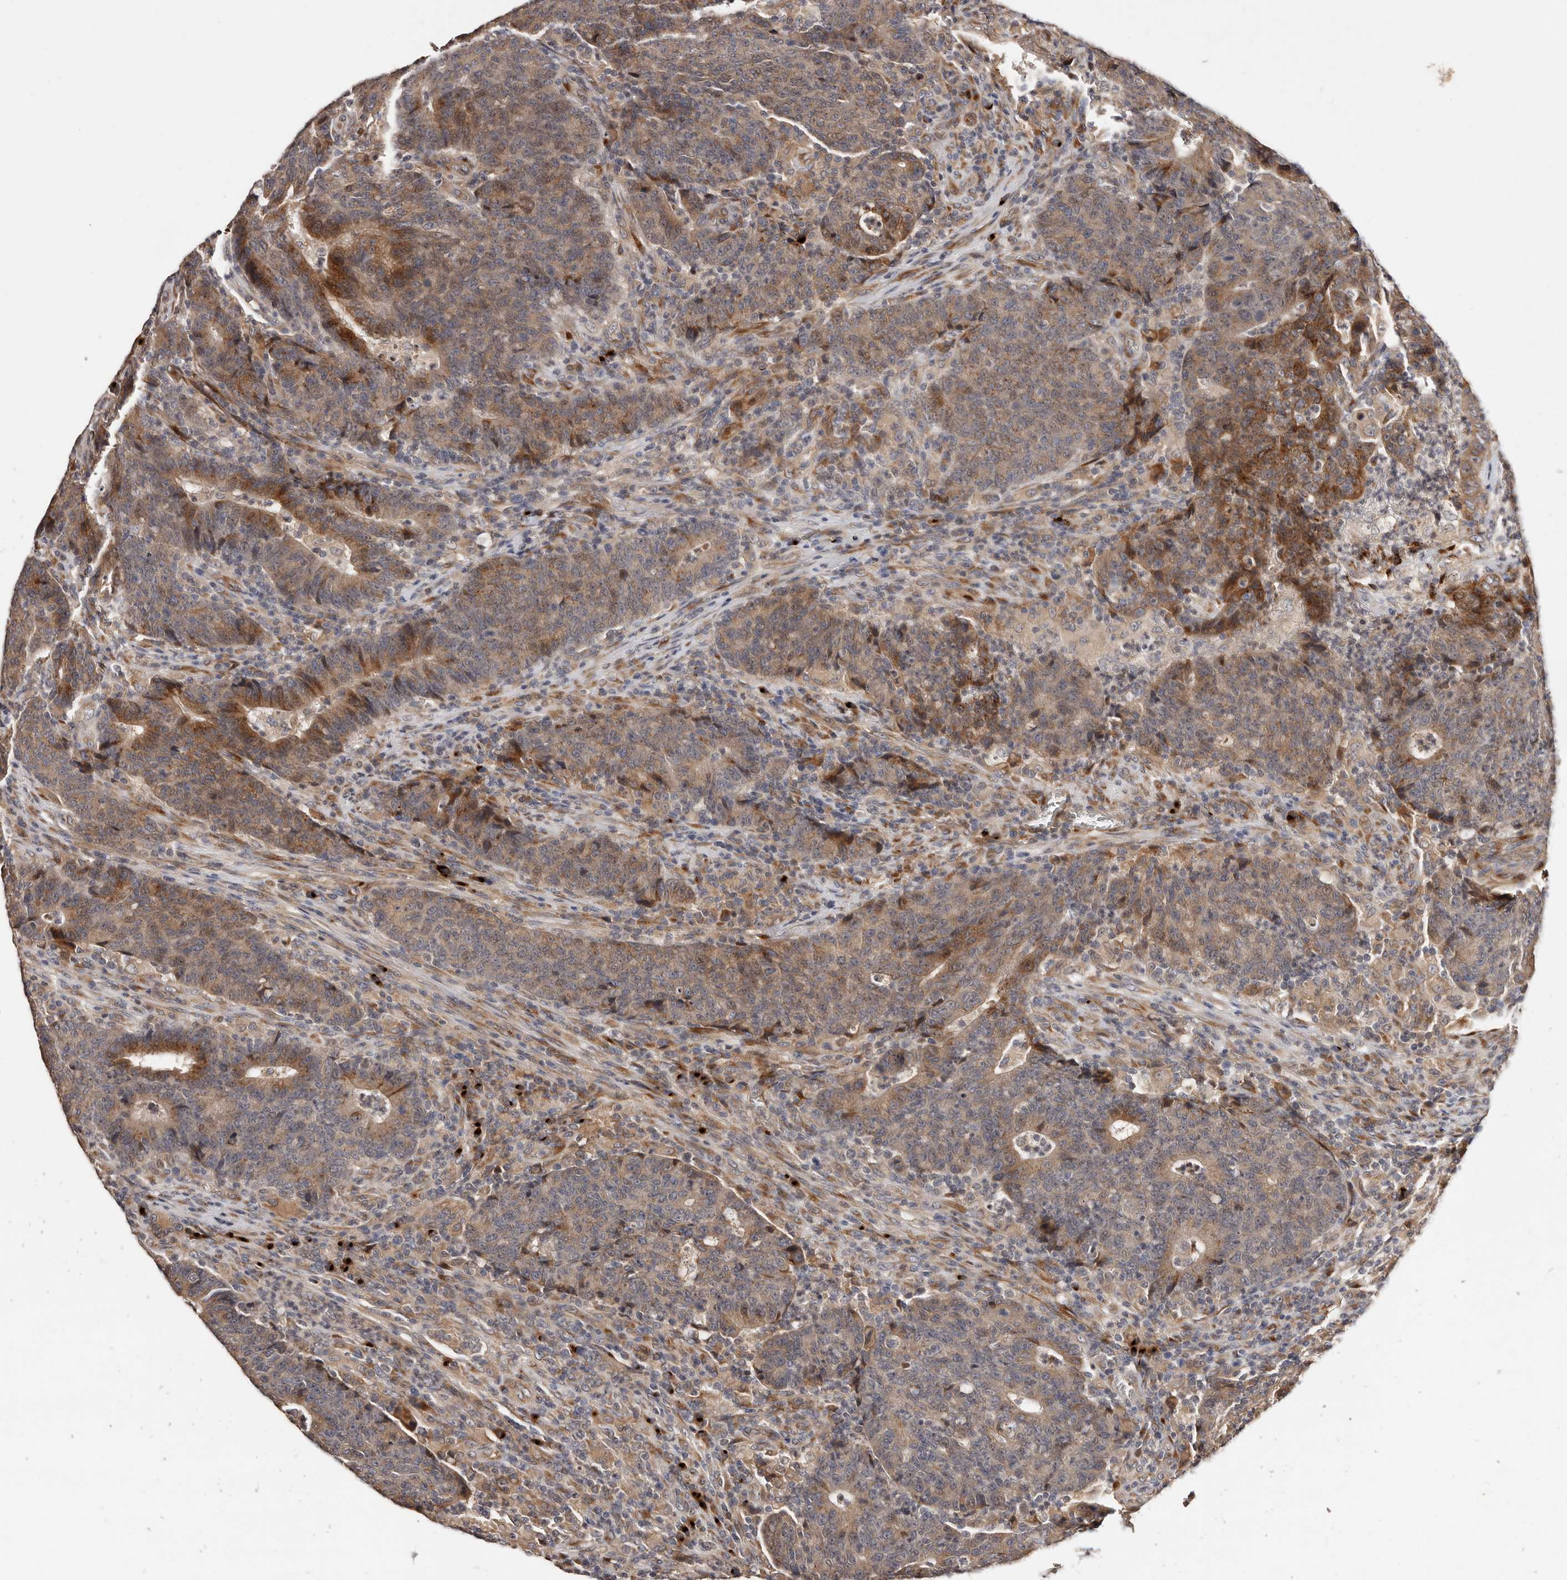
{"staining": {"intensity": "moderate", "quantity": ">75%", "location": "cytoplasmic/membranous"}, "tissue": "colorectal cancer", "cell_type": "Tumor cells", "image_type": "cancer", "snomed": [{"axis": "morphology", "description": "Adenocarcinoma, NOS"}, {"axis": "topography", "description": "Colon"}], "caption": "Immunohistochemical staining of human adenocarcinoma (colorectal) demonstrates moderate cytoplasmic/membranous protein positivity in about >75% of tumor cells. (DAB IHC, brown staining for protein, blue staining for nuclei).", "gene": "DACT2", "patient": {"sex": "female", "age": 75}}